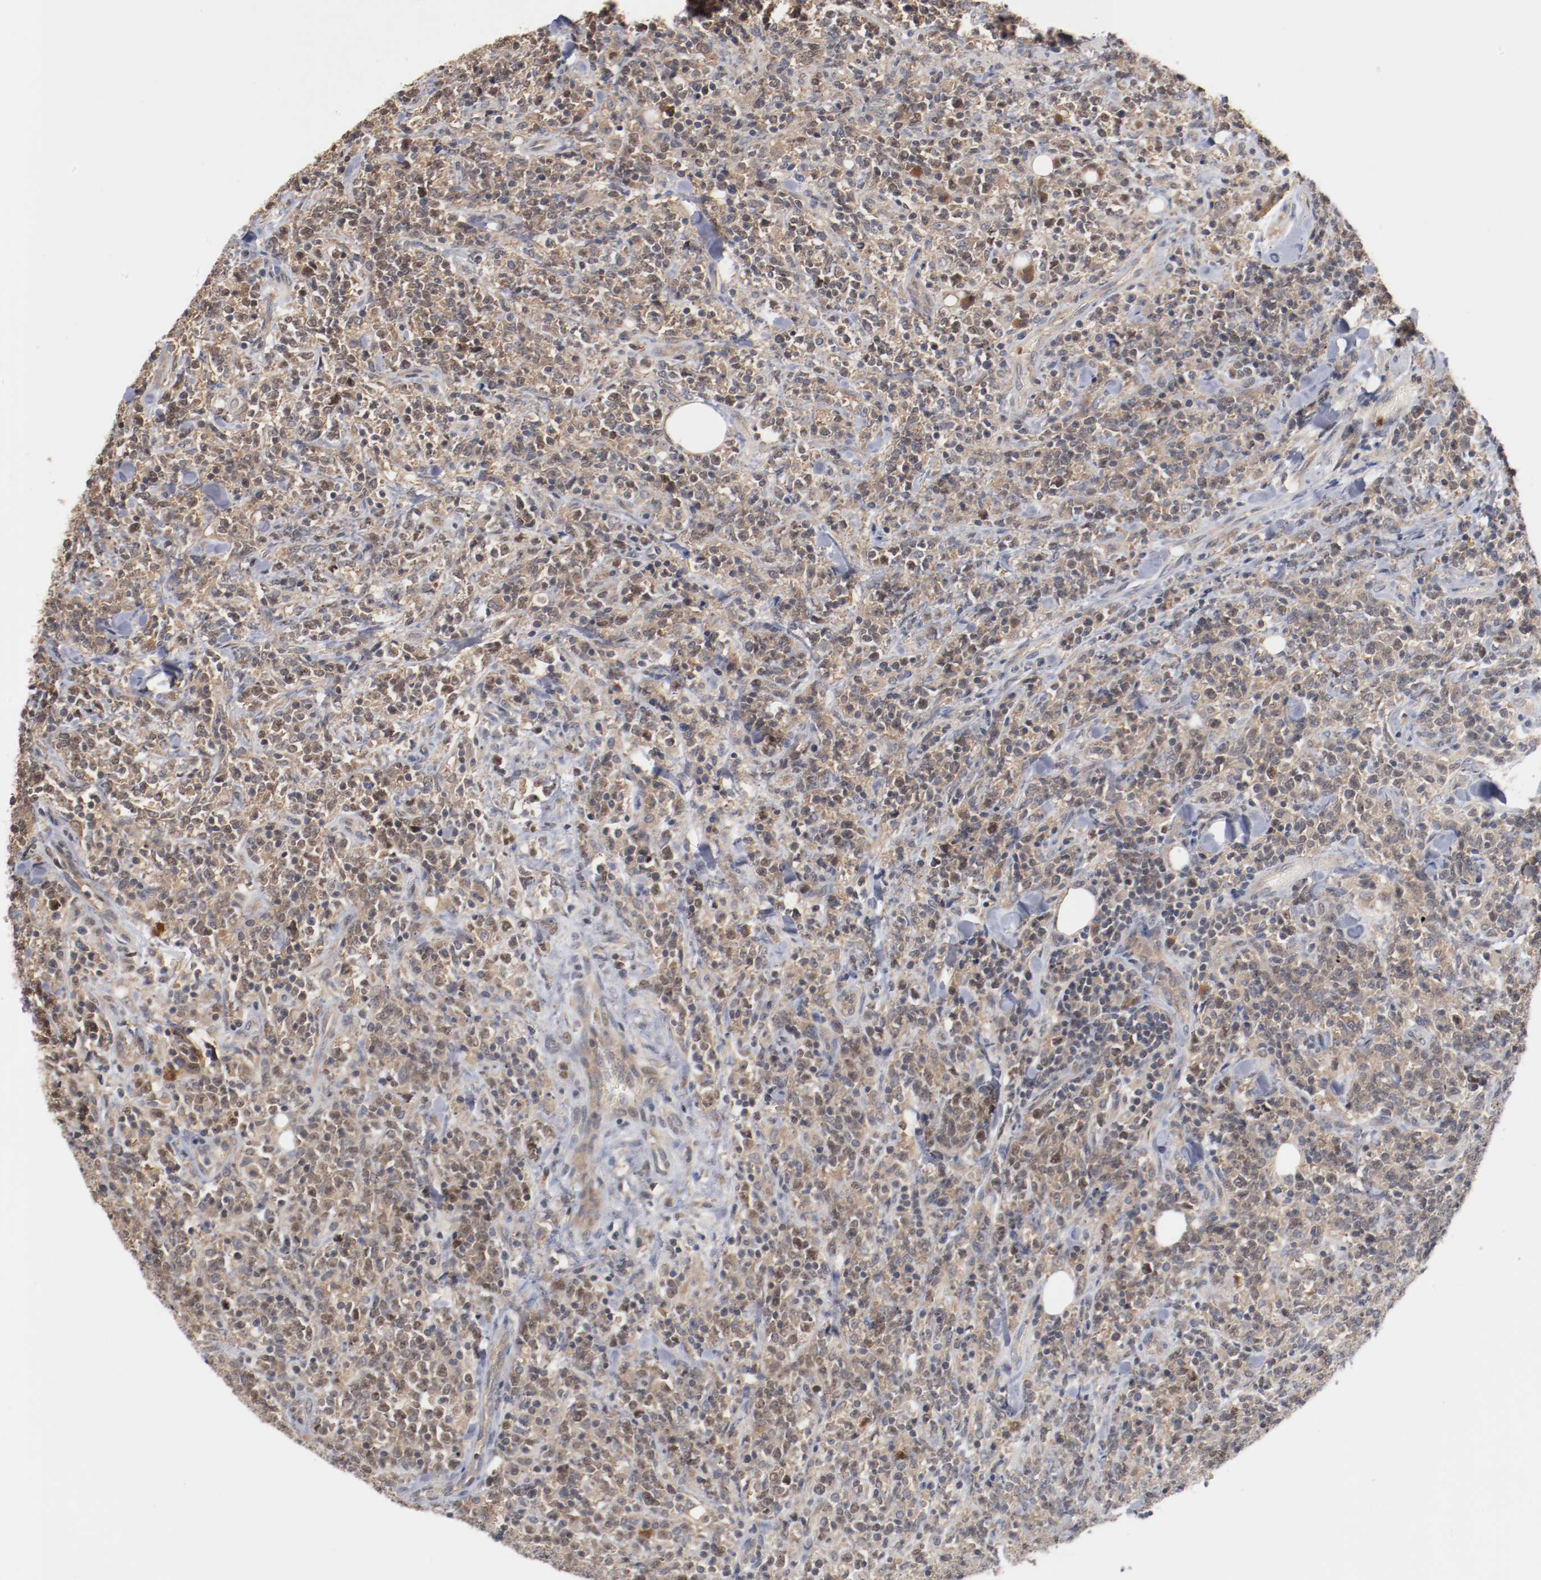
{"staining": {"intensity": "weak", "quantity": ">75%", "location": "cytoplasmic/membranous"}, "tissue": "lymphoma", "cell_type": "Tumor cells", "image_type": "cancer", "snomed": [{"axis": "morphology", "description": "Malignant lymphoma, non-Hodgkin's type, High grade"}, {"axis": "topography", "description": "Soft tissue"}], "caption": "A histopathology image of human high-grade malignant lymphoma, non-Hodgkin's type stained for a protein displays weak cytoplasmic/membranous brown staining in tumor cells.", "gene": "RNASE11", "patient": {"sex": "male", "age": 18}}